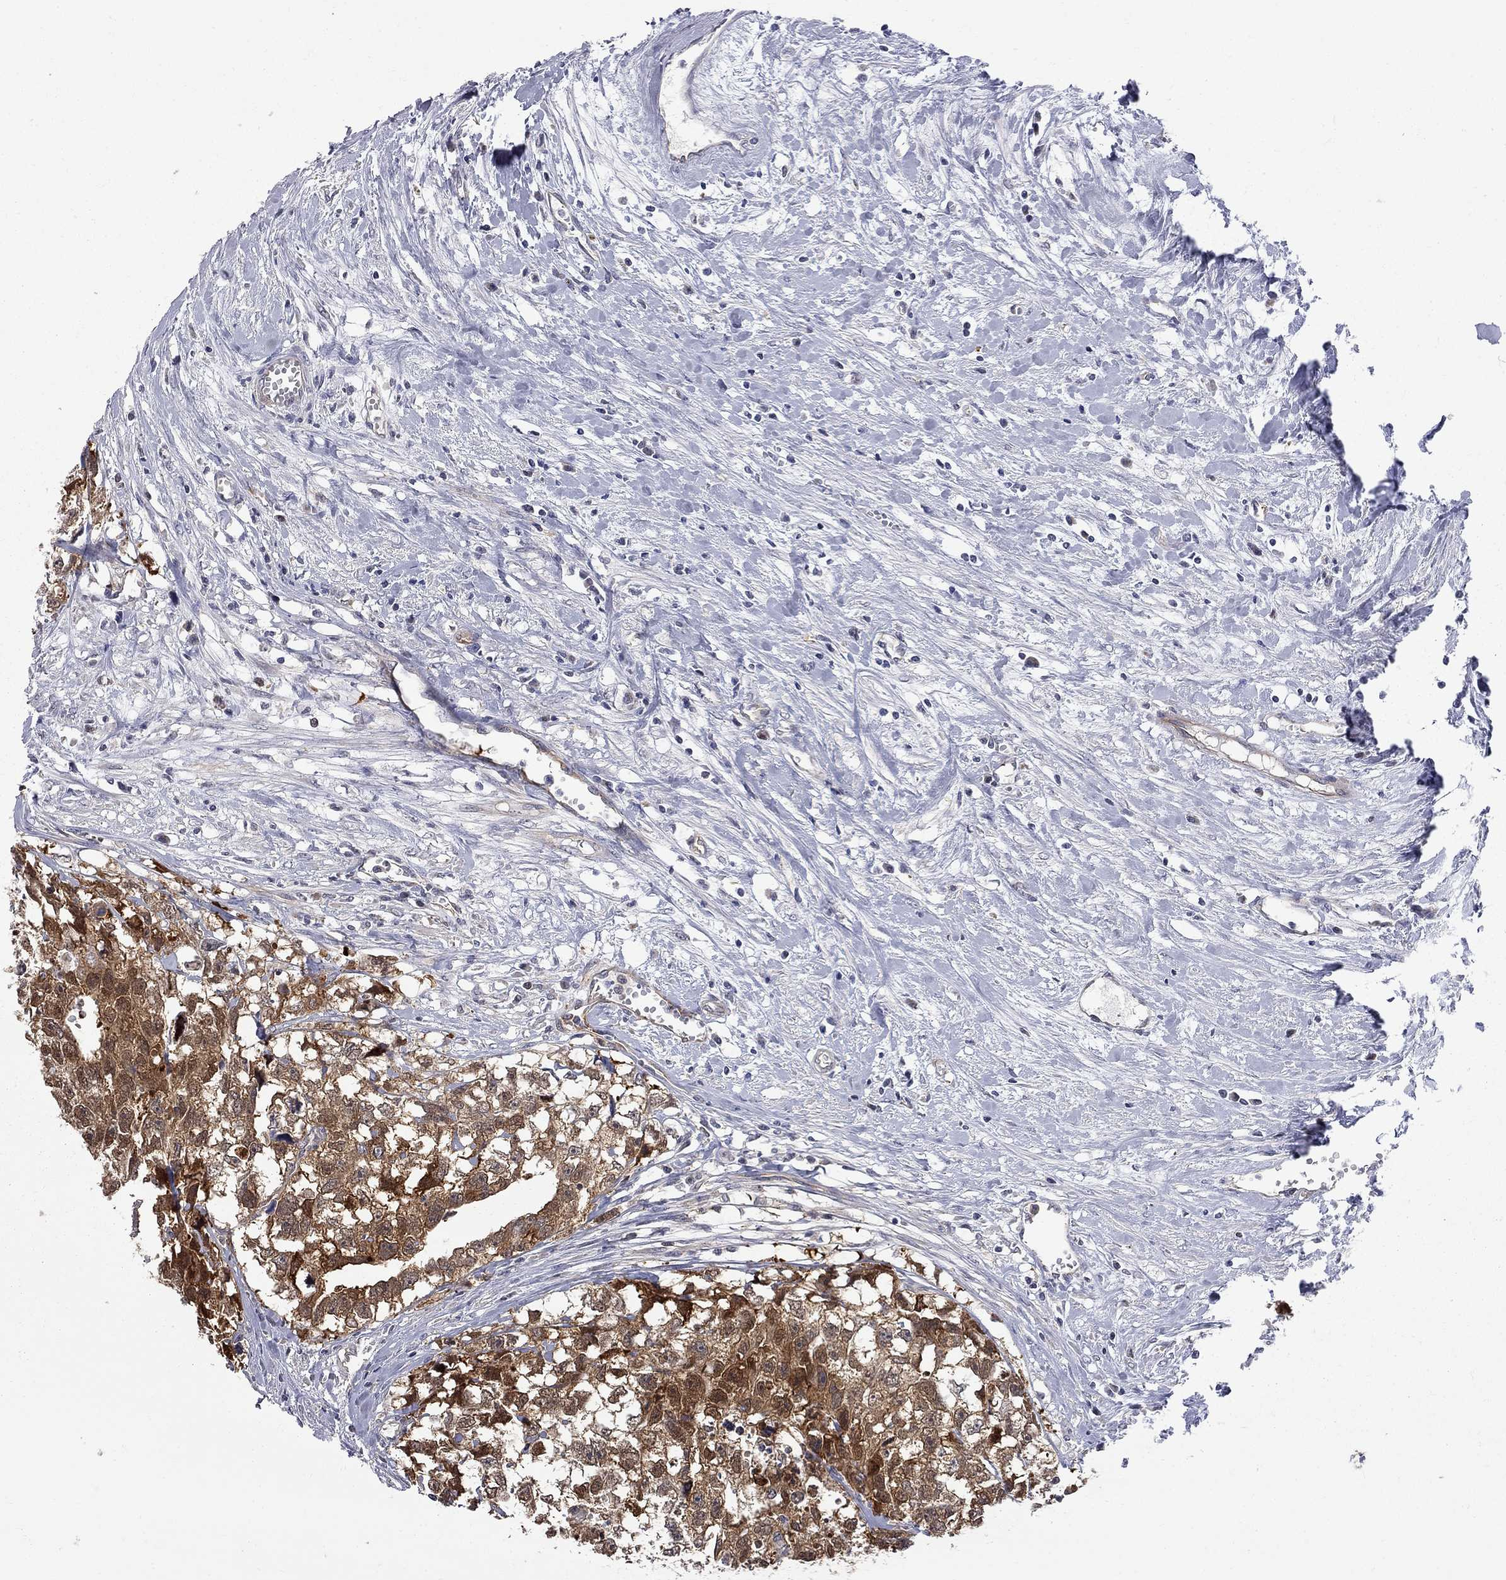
{"staining": {"intensity": "strong", "quantity": ">75%", "location": "cytoplasmic/membranous"}, "tissue": "testis cancer", "cell_type": "Tumor cells", "image_type": "cancer", "snomed": [{"axis": "morphology", "description": "Carcinoma, Embryonal, NOS"}, {"axis": "morphology", "description": "Teratoma, malignant, NOS"}, {"axis": "topography", "description": "Testis"}], "caption": "Protein staining of teratoma (malignant) (testis) tissue exhibits strong cytoplasmic/membranous positivity in approximately >75% of tumor cells.", "gene": "GALNT8", "patient": {"sex": "male", "age": 44}}